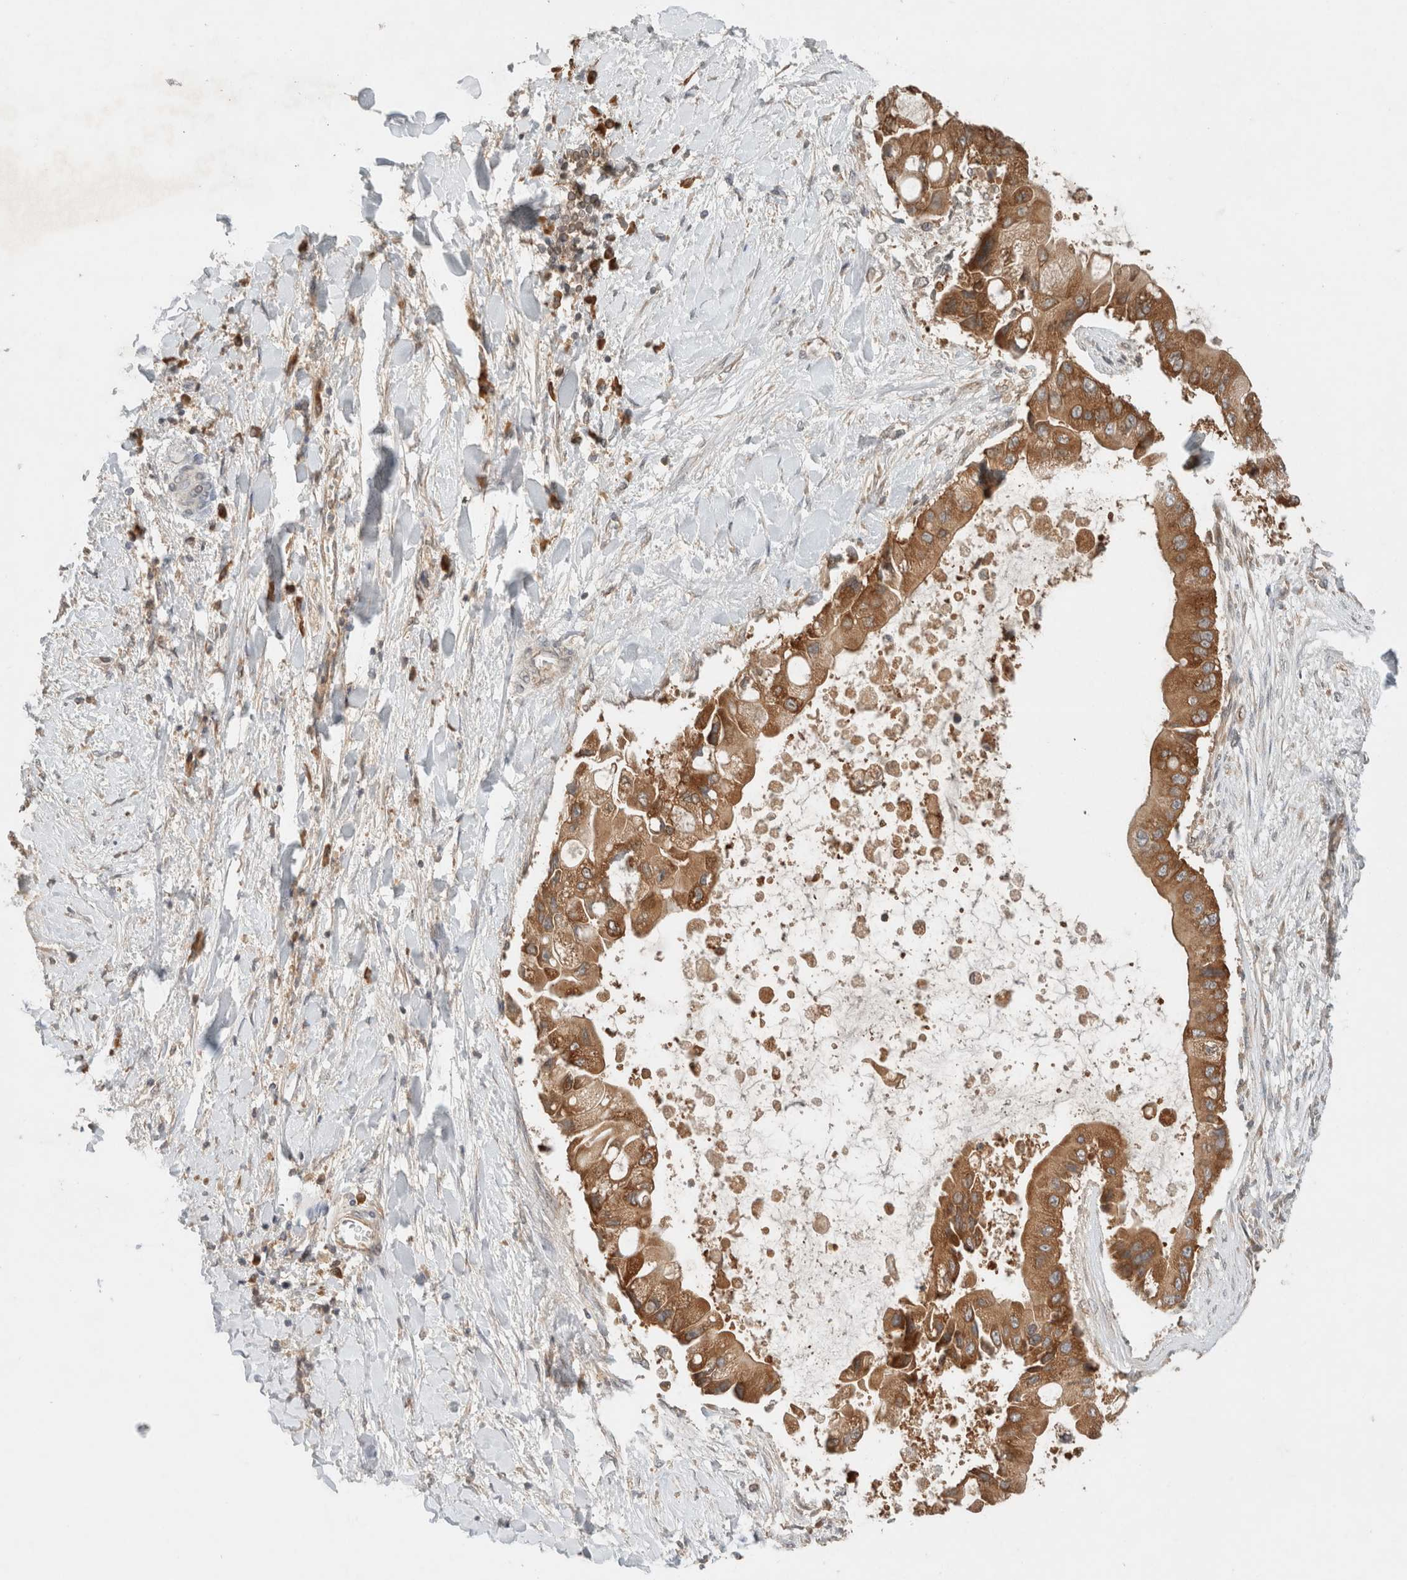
{"staining": {"intensity": "moderate", "quantity": ">75%", "location": "cytoplasmic/membranous"}, "tissue": "liver cancer", "cell_type": "Tumor cells", "image_type": "cancer", "snomed": [{"axis": "morphology", "description": "Cholangiocarcinoma"}, {"axis": "topography", "description": "Liver"}], "caption": "Immunohistochemical staining of liver cancer reveals medium levels of moderate cytoplasmic/membranous protein positivity in about >75% of tumor cells. Using DAB (brown) and hematoxylin (blue) stains, captured at high magnification using brightfield microscopy.", "gene": "ARFGEF2", "patient": {"sex": "male", "age": 50}}